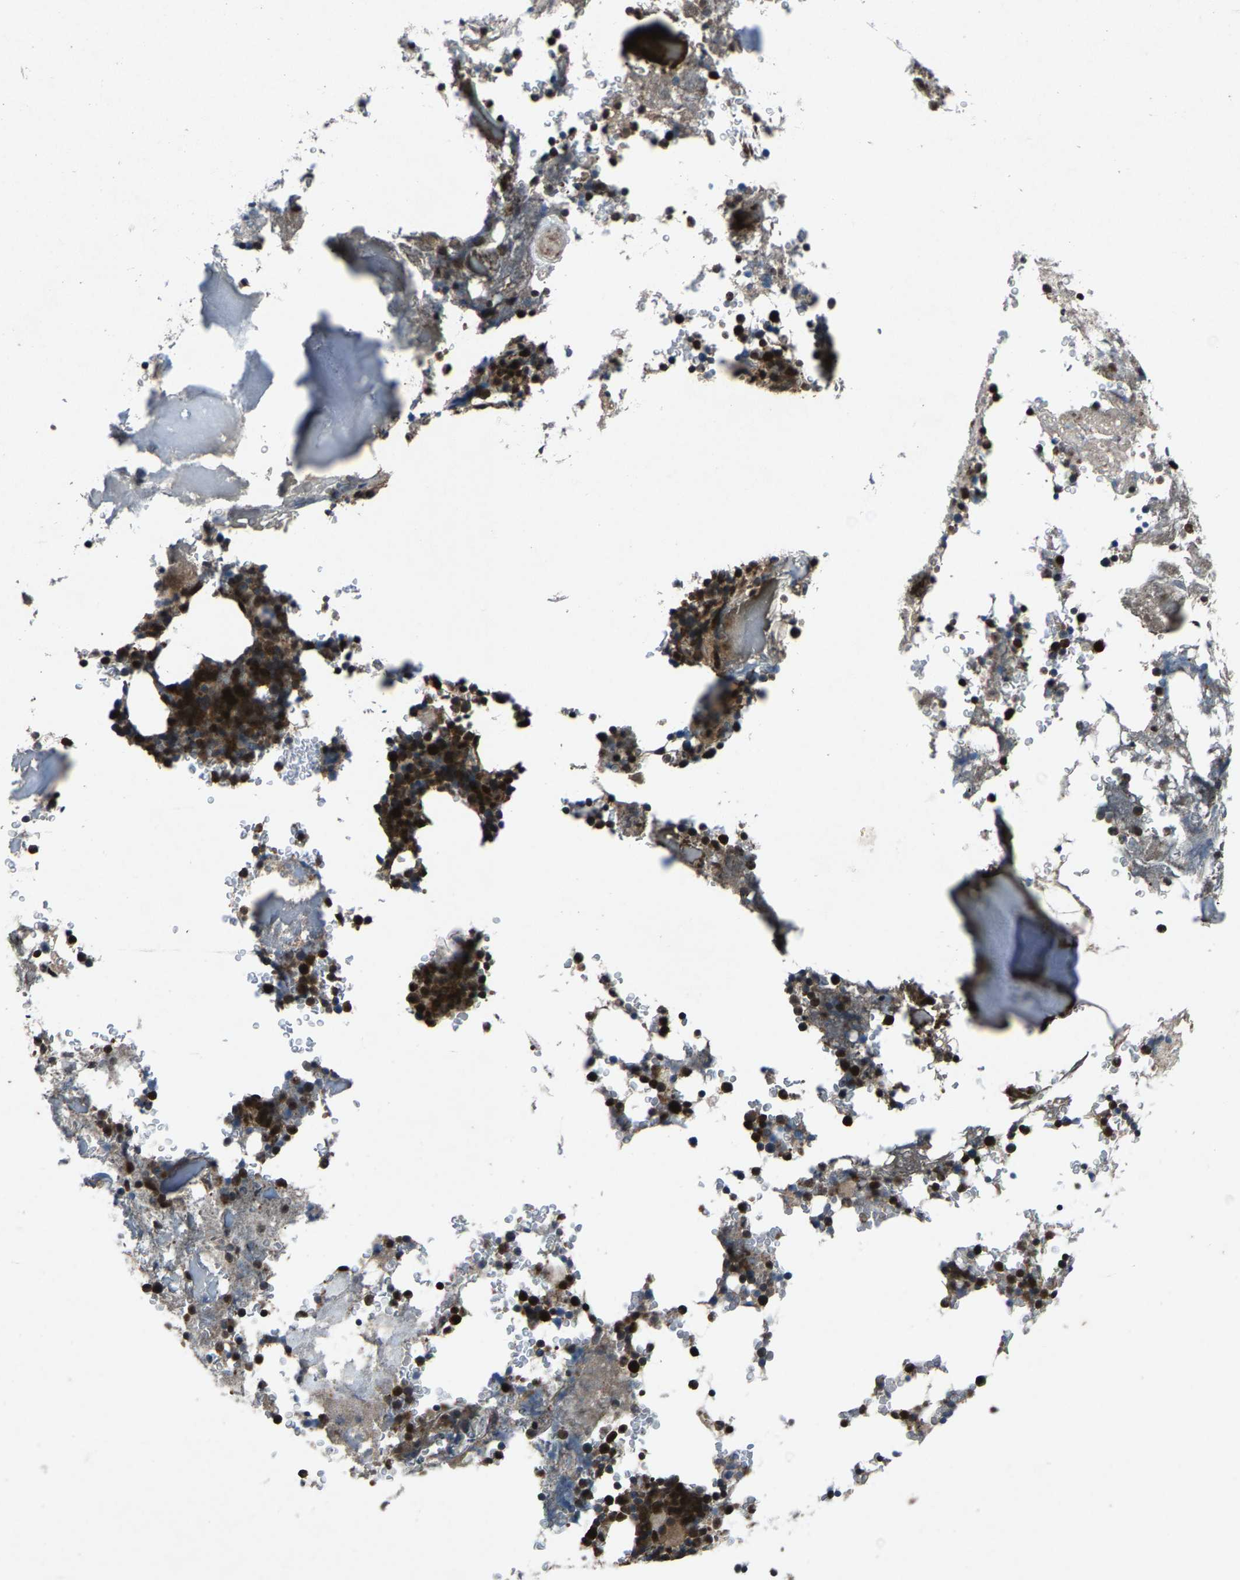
{"staining": {"intensity": "strong", "quantity": ">75%", "location": "cytoplasmic/membranous,nuclear"}, "tissue": "bone marrow", "cell_type": "Hematopoietic cells", "image_type": "normal", "snomed": [{"axis": "morphology", "description": "Normal tissue, NOS"}, {"axis": "topography", "description": "Bone marrow"}], "caption": "DAB (3,3'-diaminobenzidine) immunohistochemical staining of benign human bone marrow demonstrates strong cytoplasmic/membranous,nuclear protein expression in about >75% of hematopoietic cells. The staining was performed using DAB (3,3'-diaminobenzidine), with brown indicating positive protein expression. Nuclei are stained blue with hematoxylin.", "gene": "ATXN3", "patient": {"sex": "male"}}